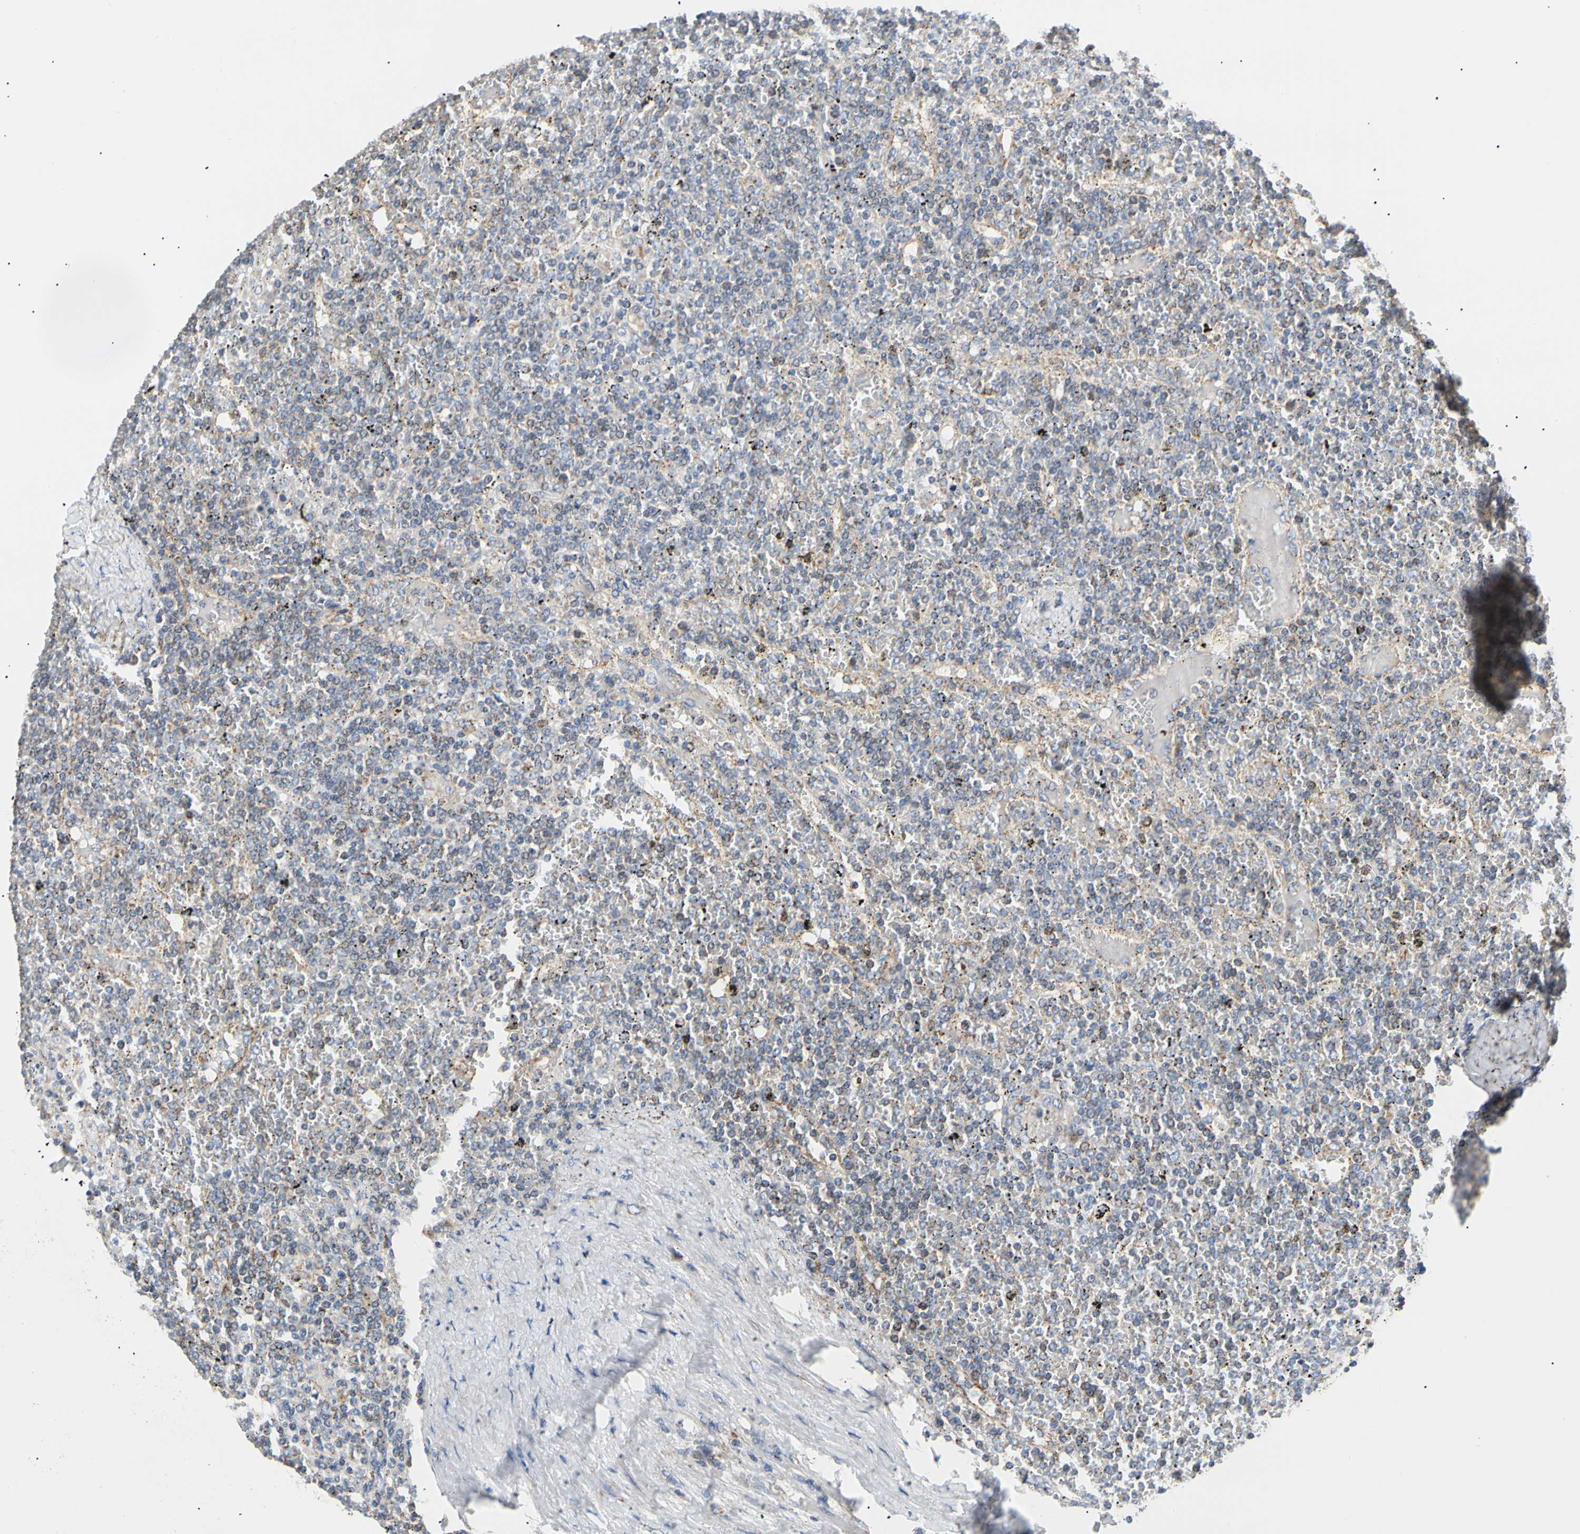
{"staining": {"intensity": "weak", "quantity": "25%-75%", "location": "cytoplasmic/membranous"}, "tissue": "lymphoma", "cell_type": "Tumor cells", "image_type": "cancer", "snomed": [{"axis": "morphology", "description": "Malignant lymphoma, non-Hodgkin's type, Low grade"}, {"axis": "topography", "description": "Spleen"}], "caption": "Immunohistochemistry (IHC) photomicrograph of neoplastic tissue: human lymphoma stained using IHC demonstrates low levels of weak protein expression localized specifically in the cytoplasmic/membranous of tumor cells, appearing as a cytoplasmic/membranous brown color.", "gene": "ACAT1", "patient": {"sex": "female", "age": 19}}